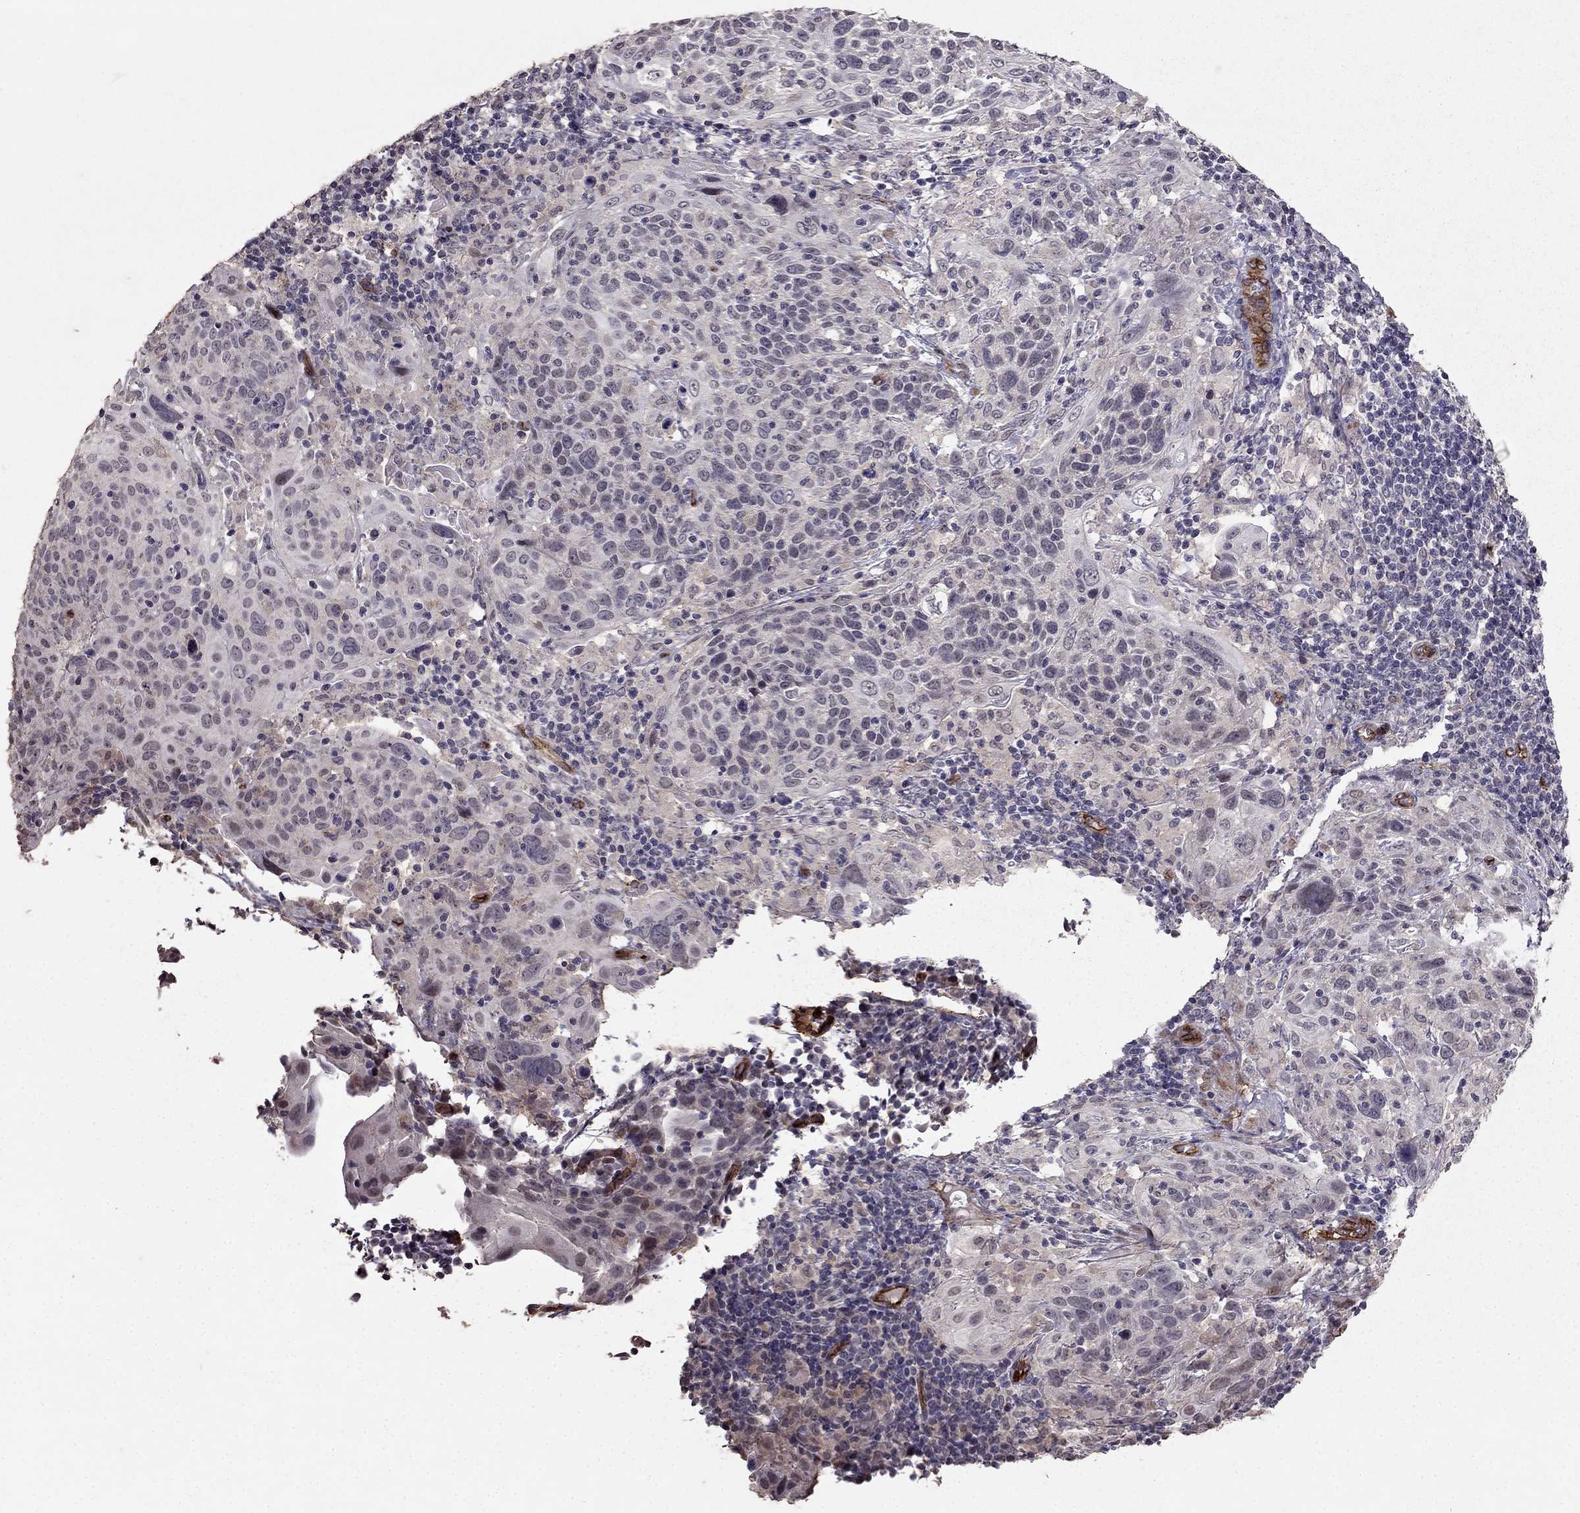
{"staining": {"intensity": "negative", "quantity": "none", "location": "none"}, "tissue": "cervical cancer", "cell_type": "Tumor cells", "image_type": "cancer", "snomed": [{"axis": "morphology", "description": "Squamous cell carcinoma, NOS"}, {"axis": "topography", "description": "Cervix"}], "caption": "High magnification brightfield microscopy of squamous cell carcinoma (cervical) stained with DAB (brown) and counterstained with hematoxylin (blue): tumor cells show no significant expression. Brightfield microscopy of immunohistochemistry stained with DAB (3,3'-diaminobenzidine) (brown) and hematoxylin (blue), captured at high magnification.", "gene": "RASIP1", "patient": {"sex": "female", "age": 61}}